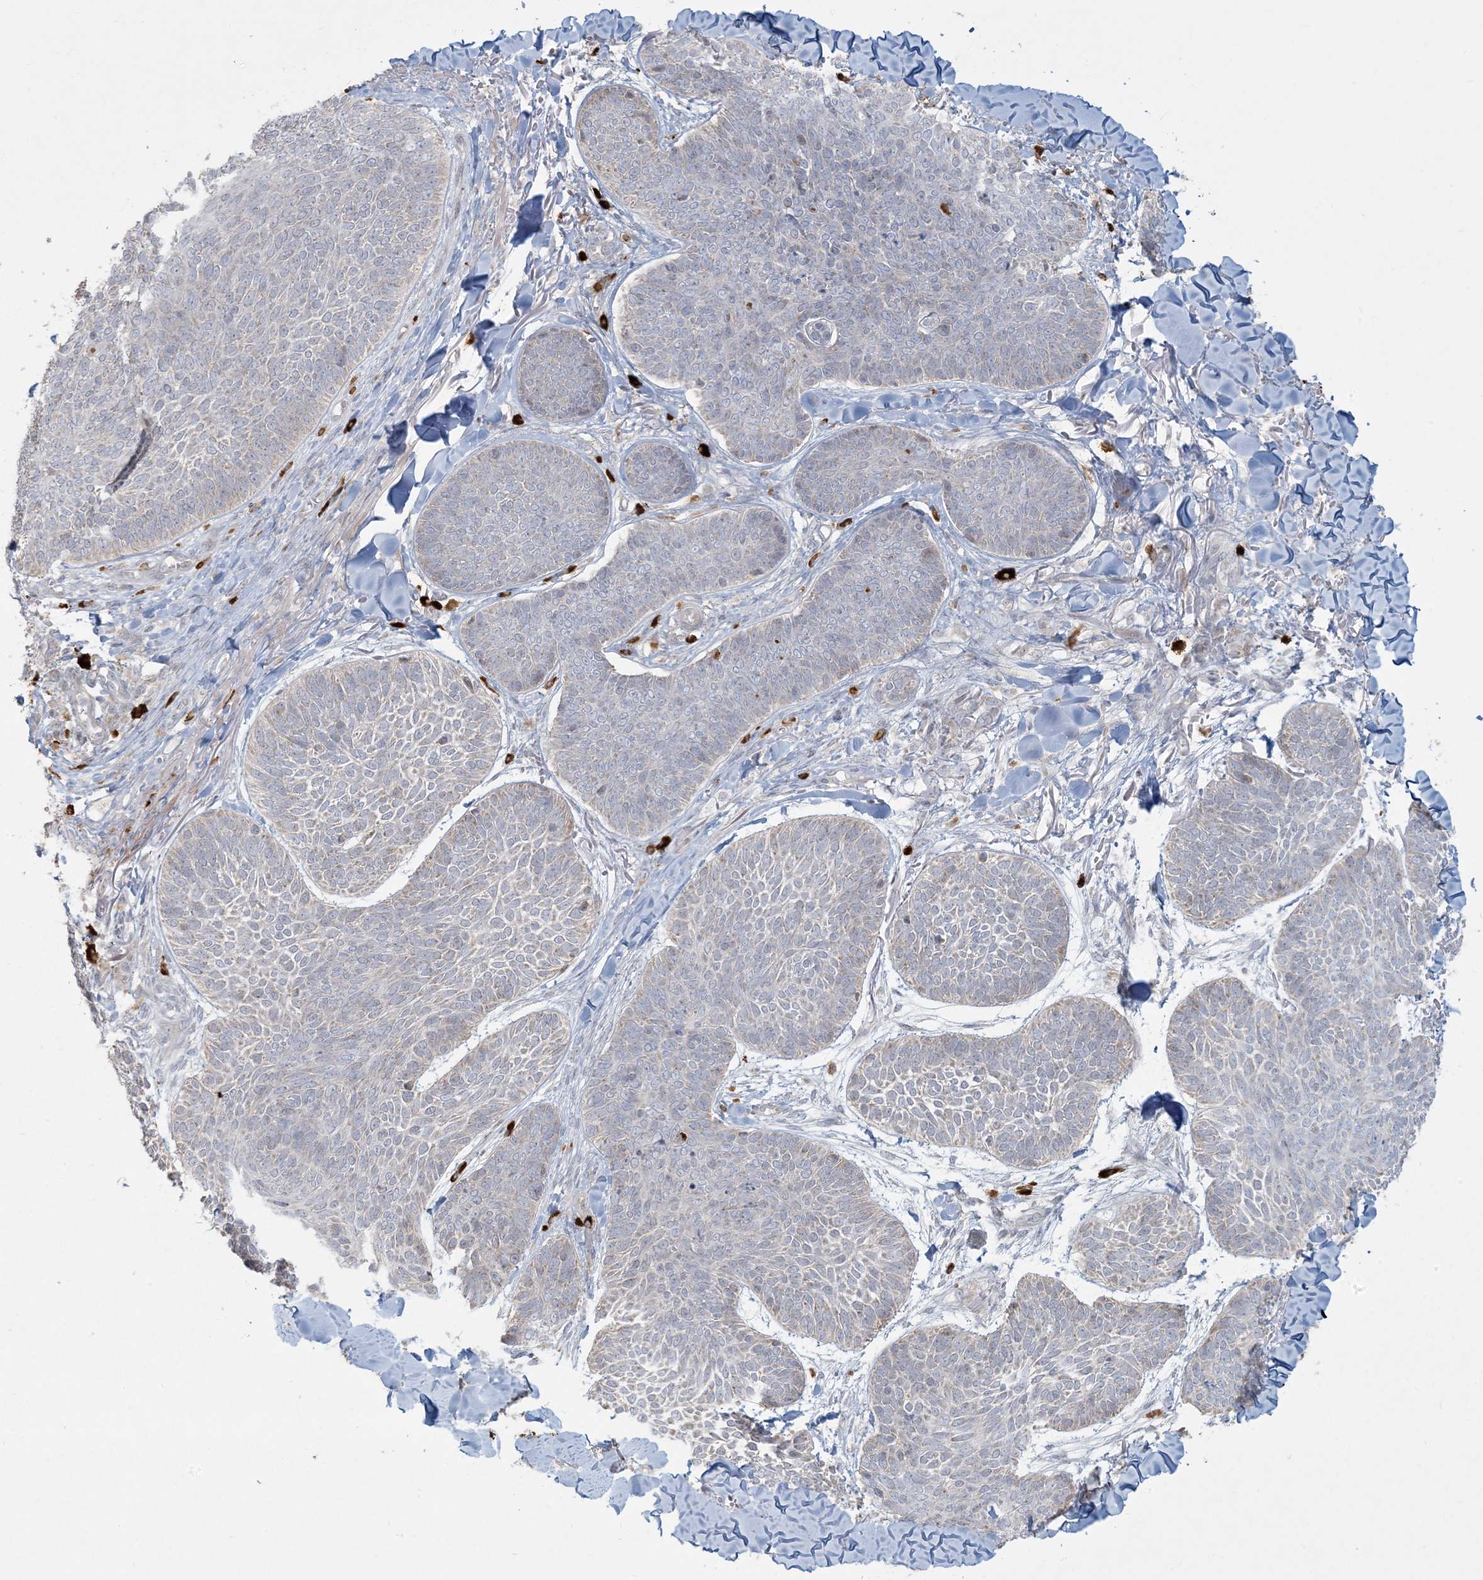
{"staining": {"intensity": "weak", "quantity": "<25%", "location": "cytoplasmic/membranous"}, "tissue": "skin cancer", "cell_type": "Tumor cells", "image_type": "cancer", "snomed": [{"axis": "morphology", "description": "Basal cell carcinoma"}, {"axis": "topography", "description": "Skin"}], "caption": "Skin cancer (basal cell carcinoma) was stained to show a protein in brown. There is no significant positivity in tumor cells.", "gene": "MCAT", "patient": {"sex": "male", "age": 85}}